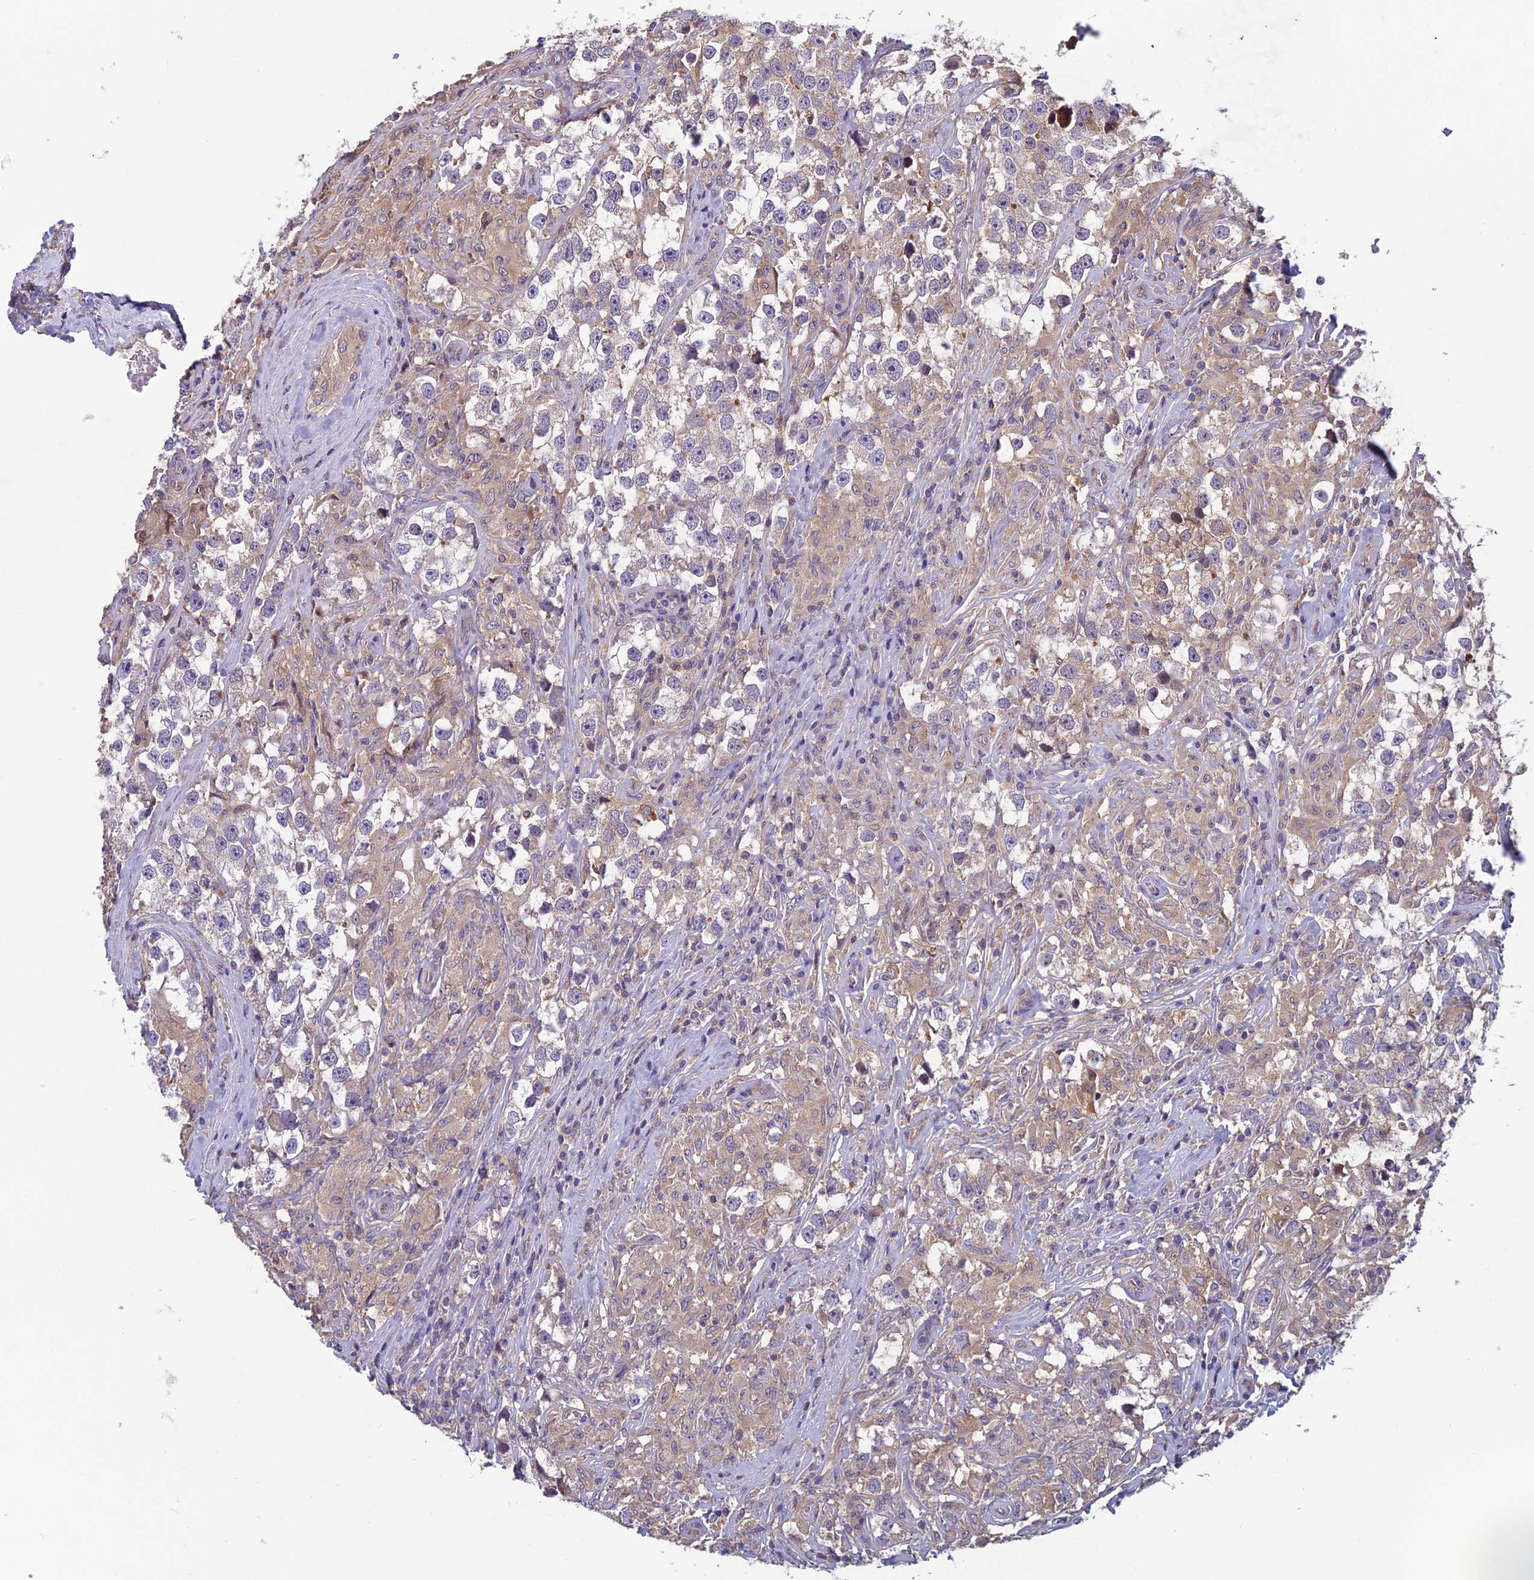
{"staining": {"intensity": "weak", "quantity": "<25%", "location": "cytoplasmic/membranous"}, "tissue": "testis cancer", "cell_type": "Tumor cells", "image_type": "cancer", "snomed": [{"axis": "morphology", "description": "Seminoma, NOS"}, {"axis": "topography", "description": "Testis"}], "caption": "High magnification brightfield microscopy of testis cancer (seminoma) stained with DAB (brown) and counterstained with hematoxylin (blue): tumor cells show no significant expression. (Stains: DAB IHC with hematoxylin counter stain, Microscopy: brightfield microscopy at high magnification).", "gene": "HECA", "patient": {"sex": "male", "age": 46}}